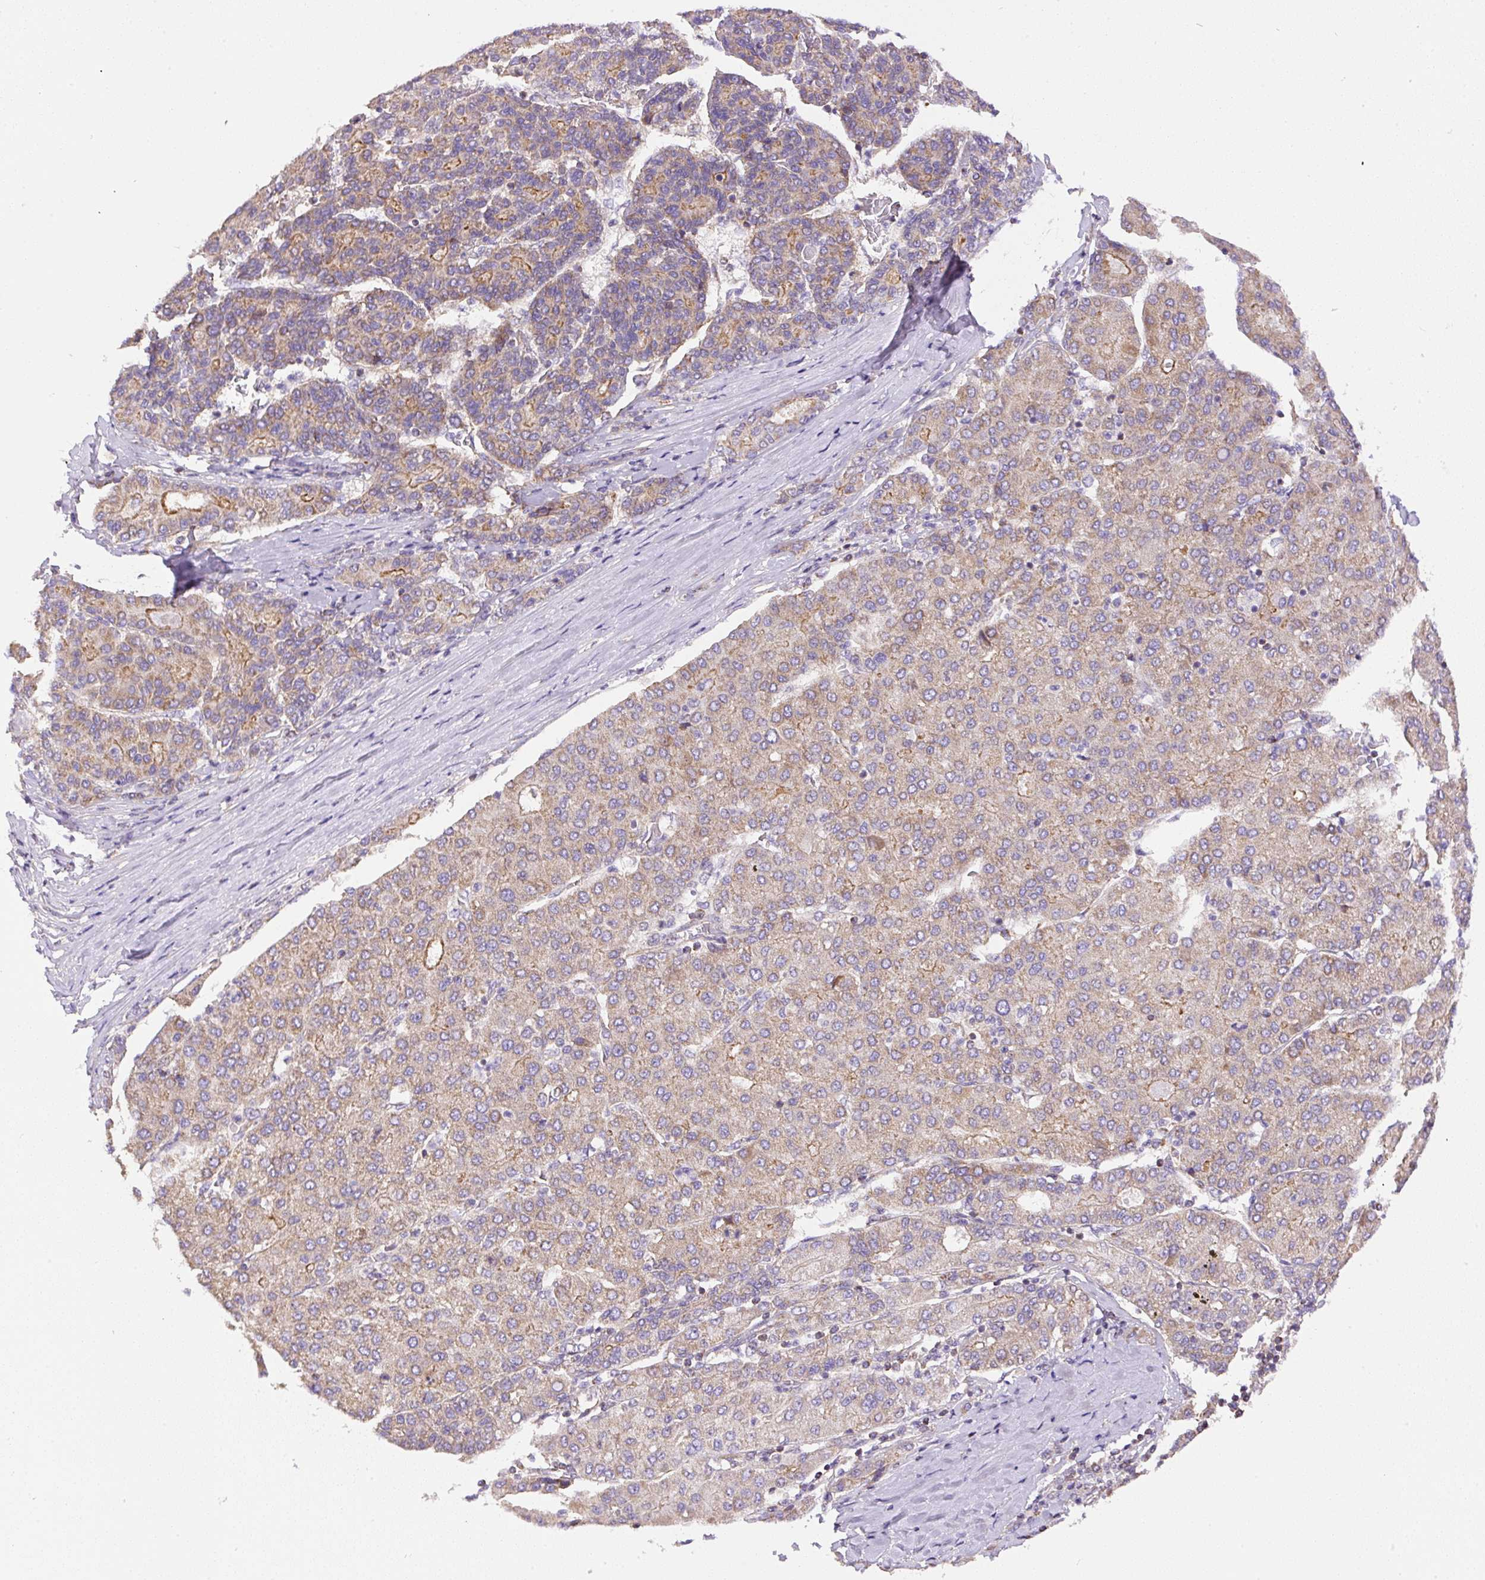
{"staining": {"intensity": "moderate", "quantity": "25%-75%", "location": "cytoplasmic/membranous"}, "tissue": "liver cancer", "cell_type": "Tumor cells", "image_type": "cancer", "snomed": [{"axis": "morphology", "description": "Carcinoma, Hepatocellular, NOS"}, {"axis": "topography", "description": "Liver"}], "caption": "Immunohistochemical staining of human hepatocellular carcinoma (liver) reveals medium levels of moderate cytoplasmic/membranous protein staining in about 25%-75% of tumor cells.", "gene": "NDUFAF2", "patient": {"sex": "male", "age": 65}}